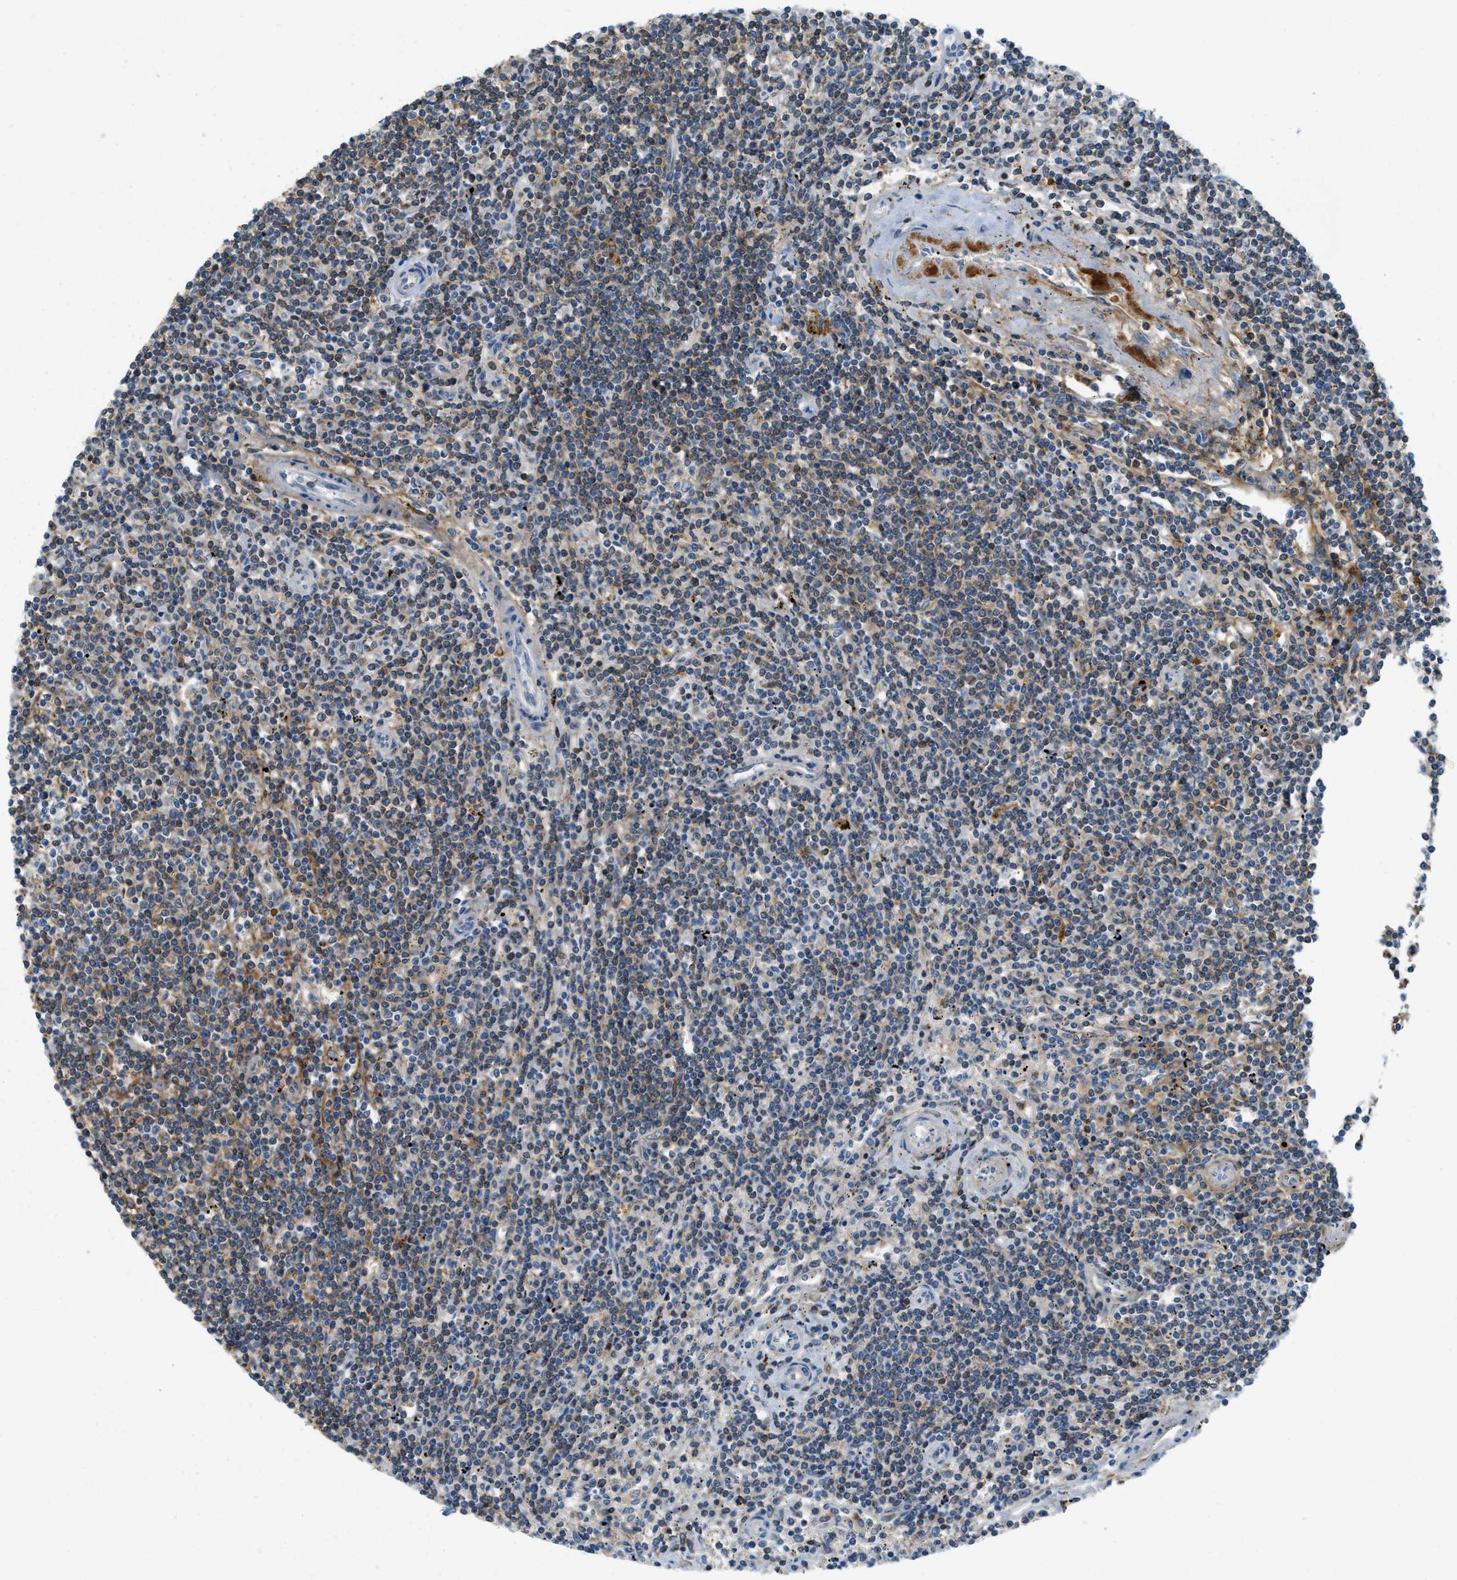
{"staining": {"intensity": "weak", "quantity": "25%-75%", "location": "cytoplasmic/membranous"}, "tissue": "lymphoma", "cell_type": "Tumor cells", "image_type": "cancer", "snomed": [{"axis": "morphology", "description": "Malignant lymphoma, non-Hodgkin's type, Low grade"}, {"axis": "topography", "description": "Spleen"}], "caption": "Immunohistochemistry staining of low-grade malignant lymphoma, non-Hodgkin's type, which demonstrates low levels of weak cytoplasmic/membranous staining in approximately 25%-75% of tumor cells indicating weak cytoplasmic/membranous protein expression. The staining was performed using DAB (3,3'-diaminobenzidine) (brown) for protein detection and nuclei were counterstained in hematoxylin (blue).", "gene": "PLBD2", "patient": {"sex": "male", "age": 76}}